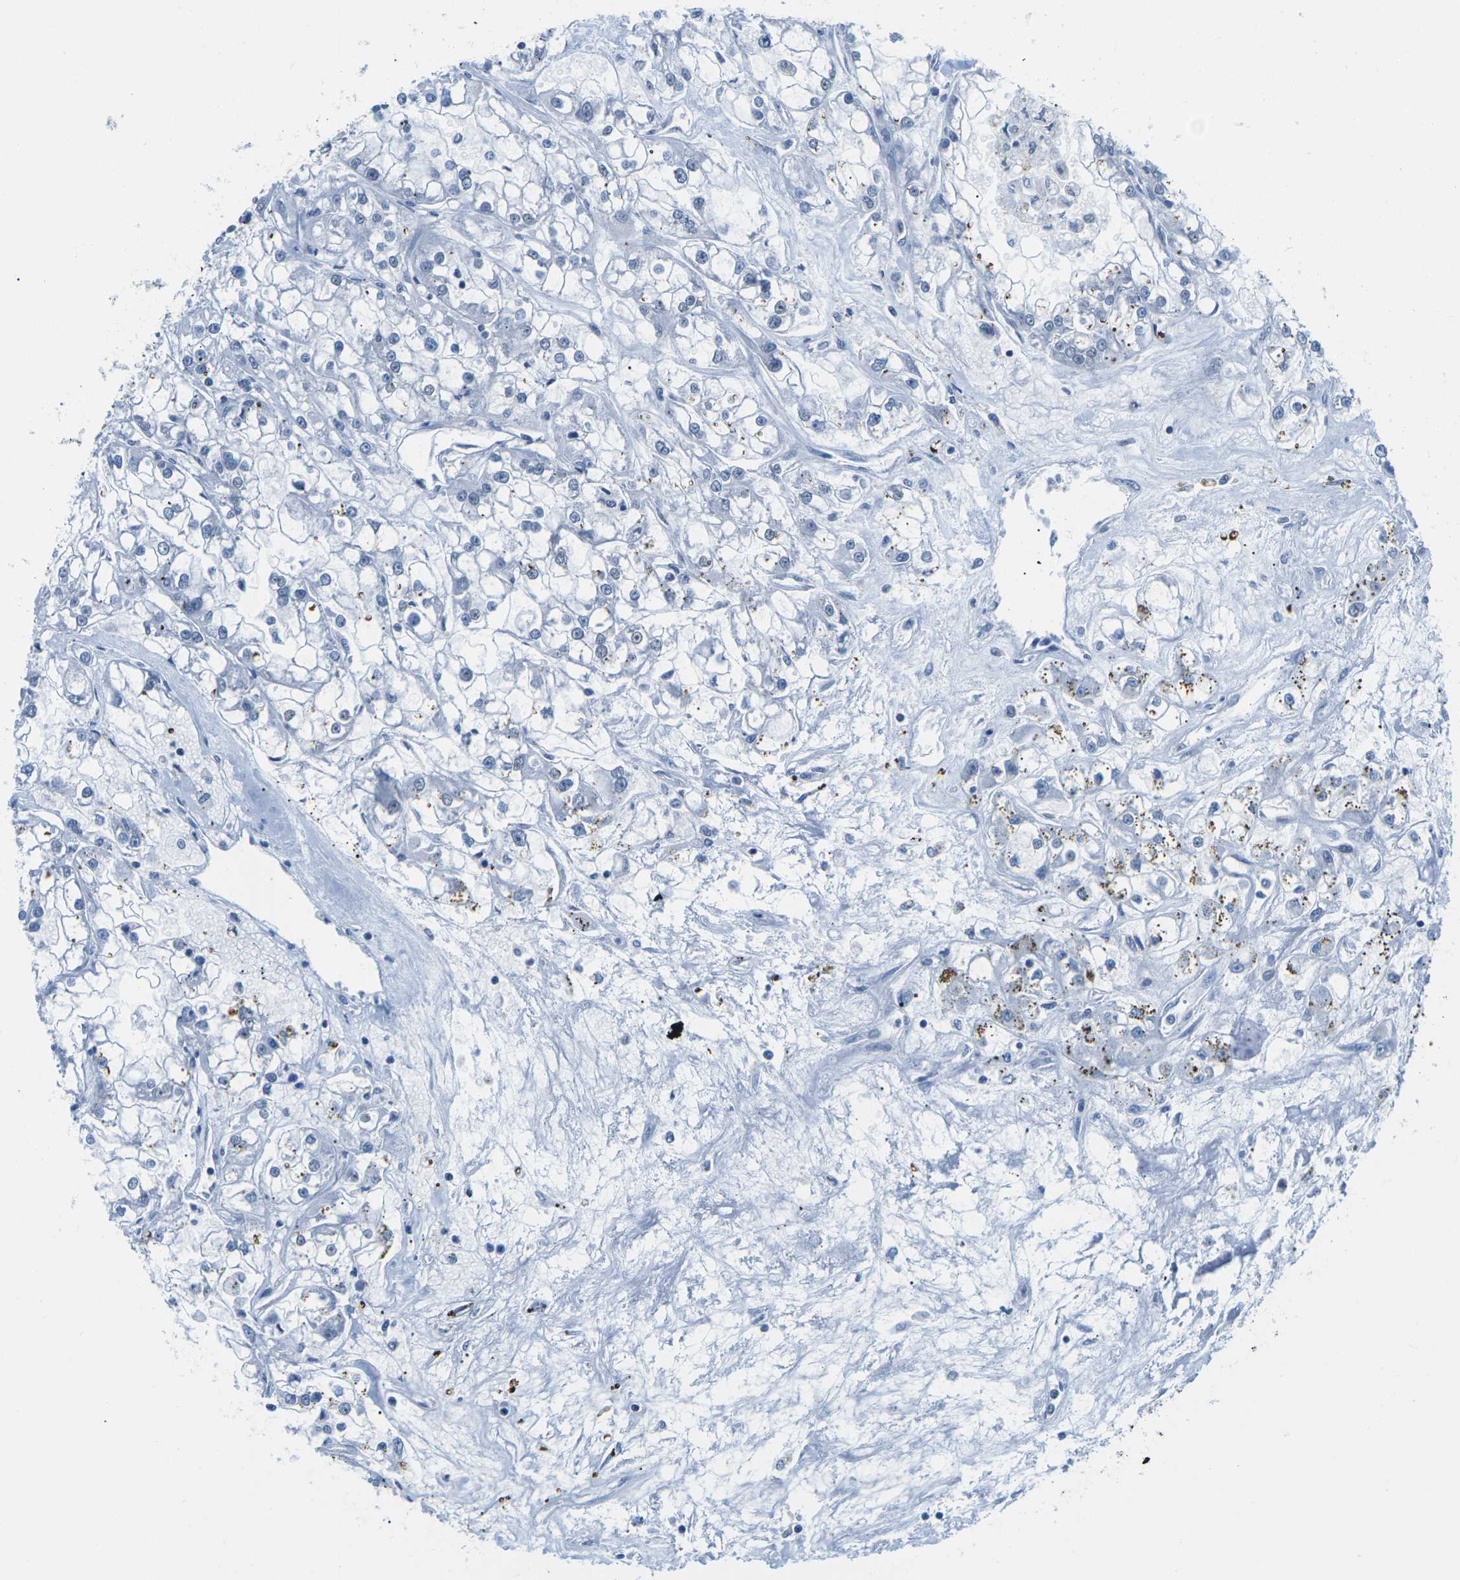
{"staining": {"intensity": "negative", "quantity": "none", "location": "none"}, "tissue": "renal cancer", "cell_type": "Tumor cells", "image_type": "cancer", "snomed": [{"axis": "morphology", "description": "Adenocarcinoma, NOS"}, {"axis": "topography", "description": "Kidney"}], "caption": "Tumor cells show no significant expression in adenocarcinoma (renal).", "gene": "UBA7", "patient": {"sex": "female", "age": 52}}